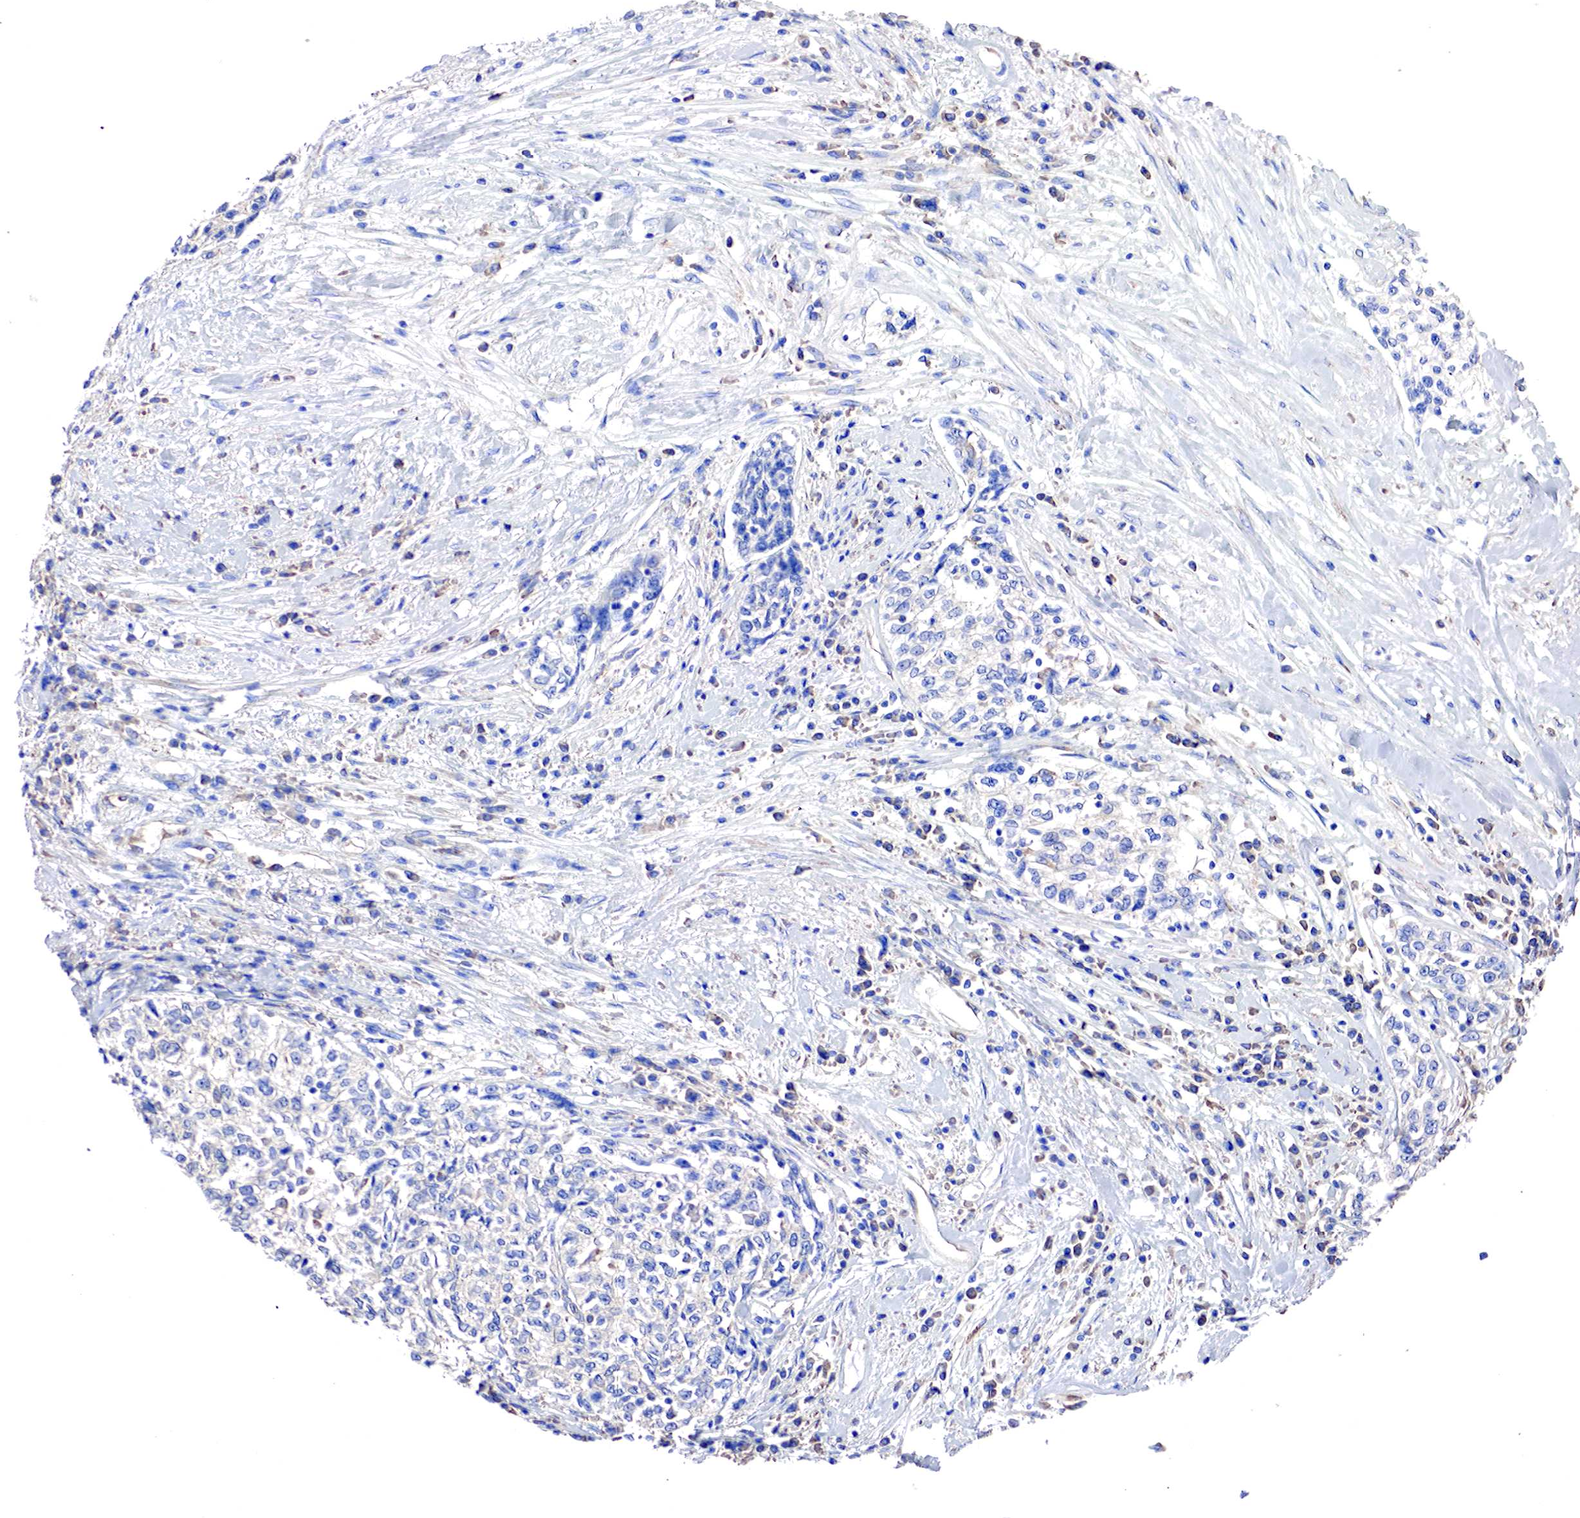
{"staining": {"intensity": "negative", "quantity": "none", "location": "none"}, "tissue": "cervical cancer", "cell_type": "Tumor cells", "image_type": "cancer", "snomed": [{"axis": "morphology", "description": "Squamous cell carcinoma, NOS"}, {"axis": "topography", "description": "Cervix"}], "caption": "Immunohistochemistry (IHC) of human cervical cancer shows no expression in tumor cells.", "gene": "RDX", "patient": {"sex": "female", "age": 57}}